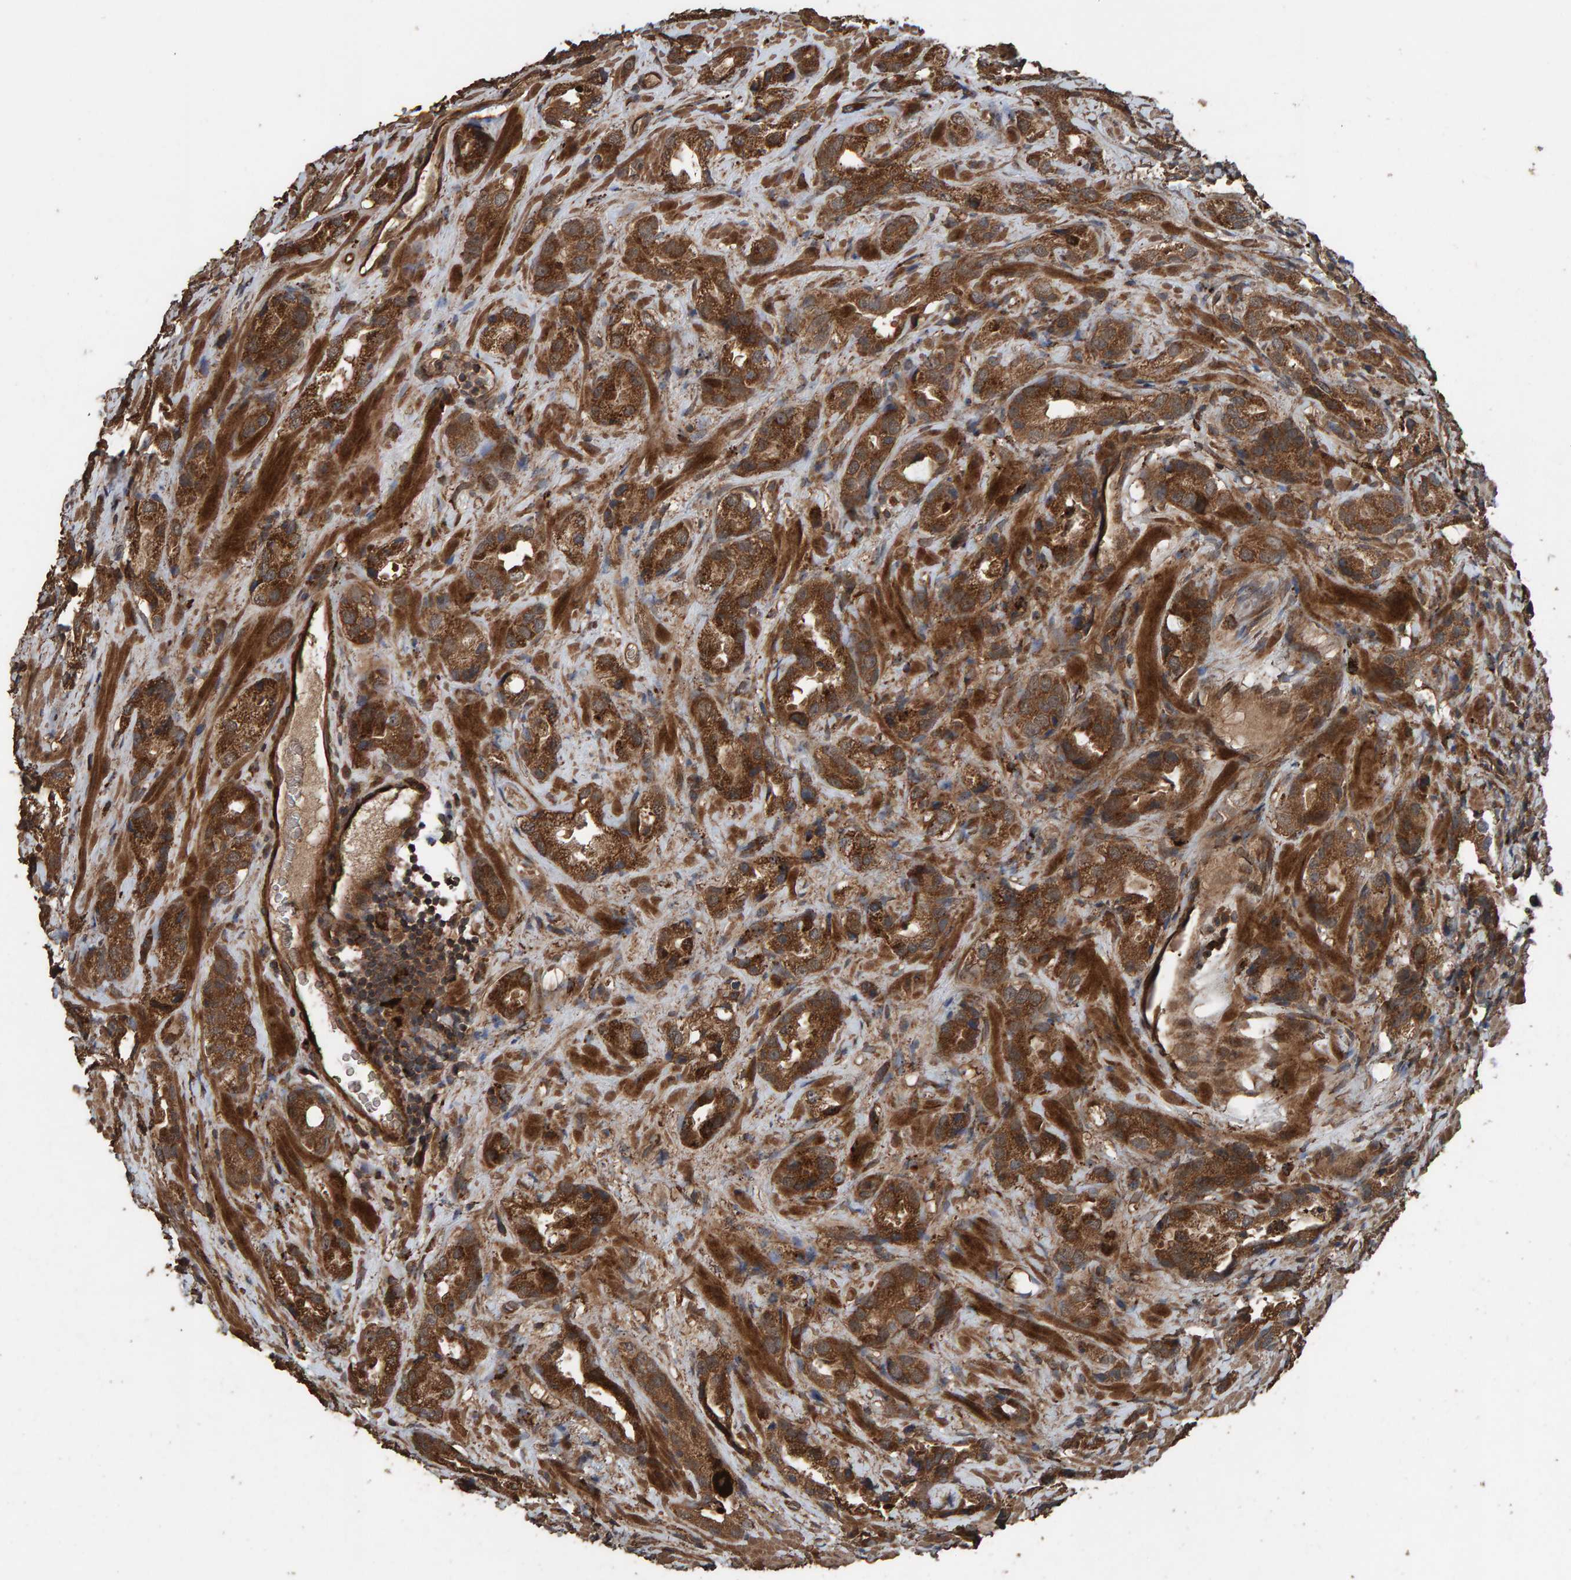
{"staining": {"intensity": "strong", "quantity": ">75%", "location": "cytoplasmic/membranous"}, "tissue": "prostate cancer", "cell_type": "Tumor cells", "image_type": "cancer", "snomed": [{"axis": "morphology", "description": "Adenocarcinoma, High grade"}, {"axis": "topography", "description": "Prostate"}], "caption": "Brown immunohistochemical staining in prostate cancer reveals strong cytoplasmic/membranous staining in about >75% of tumor cells. (Brightfield microscopy of DAB IHC at high magnification).", "gene": "DUS1L", "patient": {"sex": "male", "age": 63}}